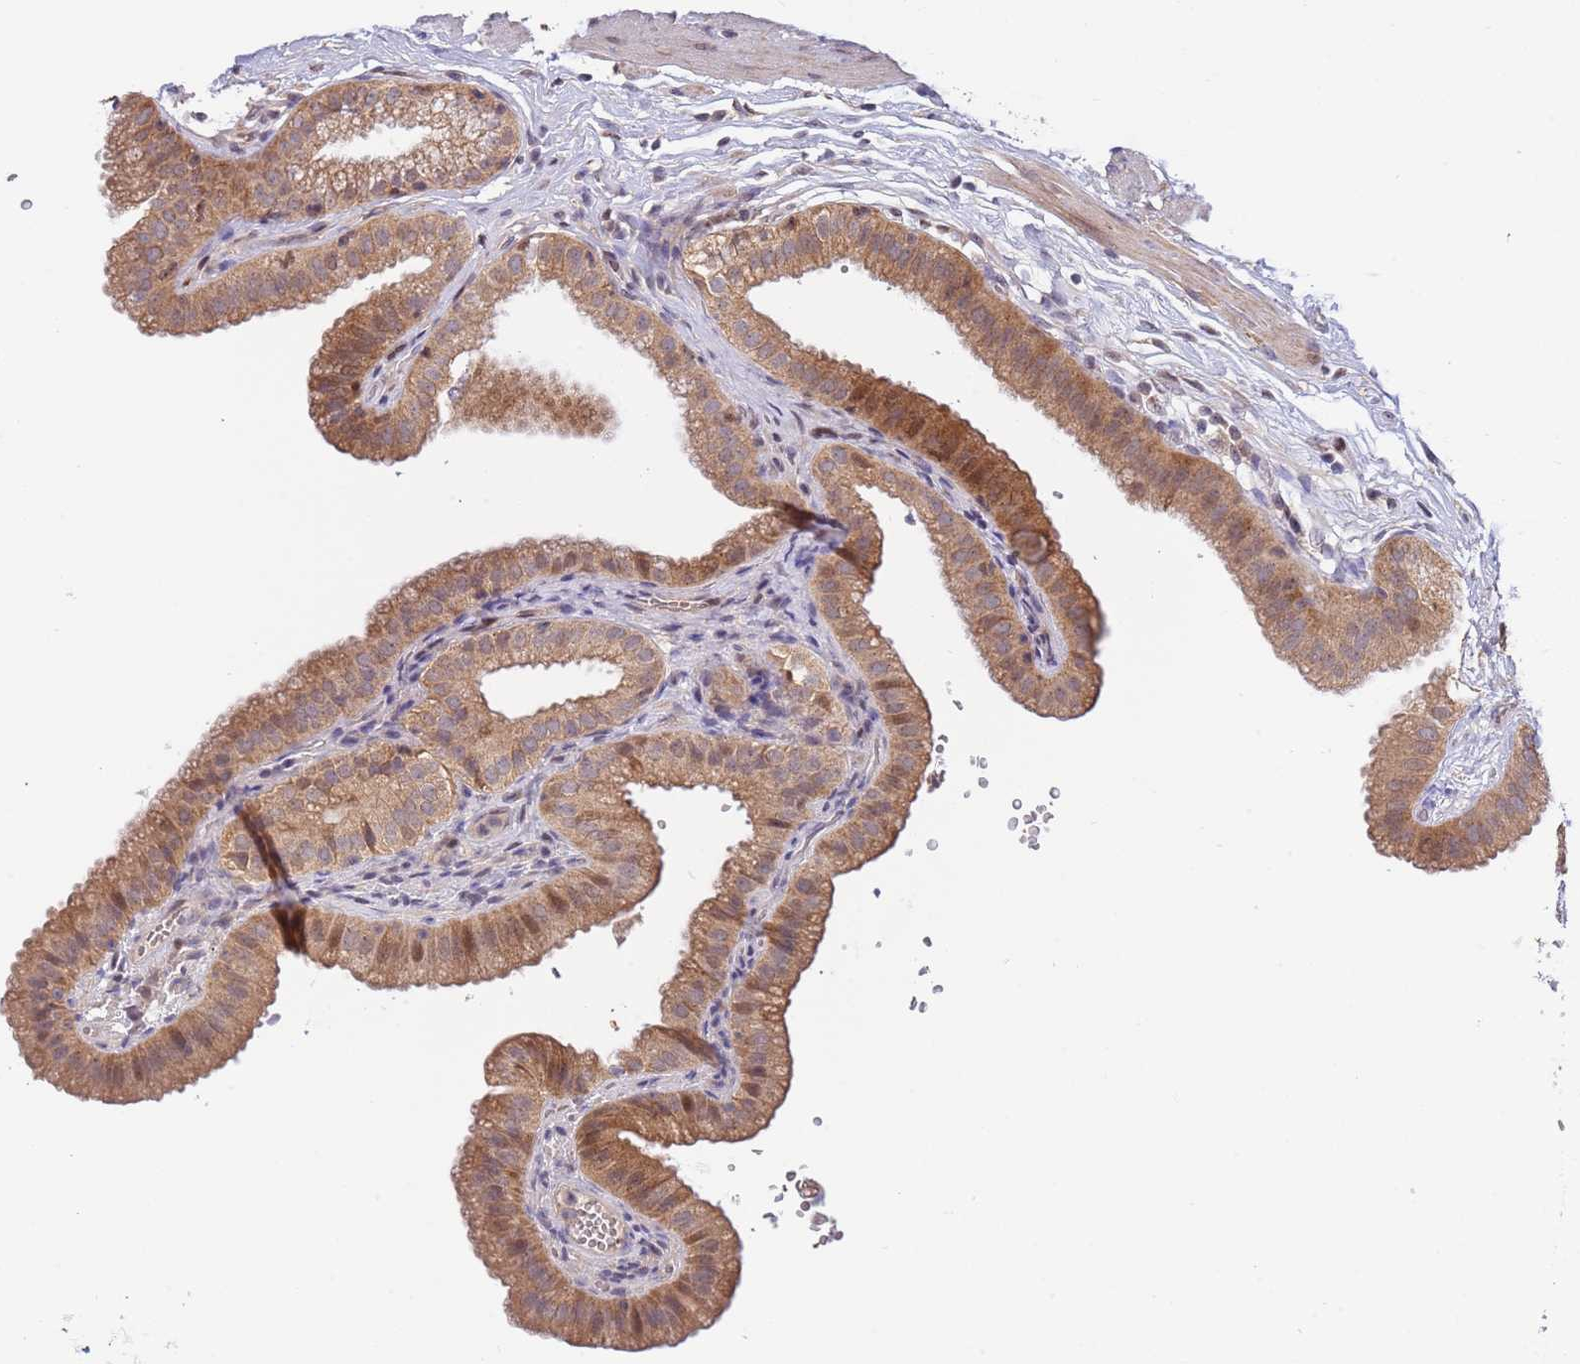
{"staining": {"intensity": "moderate", "quantity": ">75%", "location": "cytoplasmic/membranous"}, "tissue": "gallbladder", "cell_type": "Glandular cells", "image_type": "normal", "snomed": [{"axis": "morphology", "description": "Normal tissue, NOS"}, {"axis": "topography", "description": "Gallbladder"}], "caption": "A micrograph of gallbladder stained for a protein shows moderate cytoplasmic/membranous brown staining in glandular cells.", "gene": "TBX10", "patient": {"sex": "female", "age": 61}}